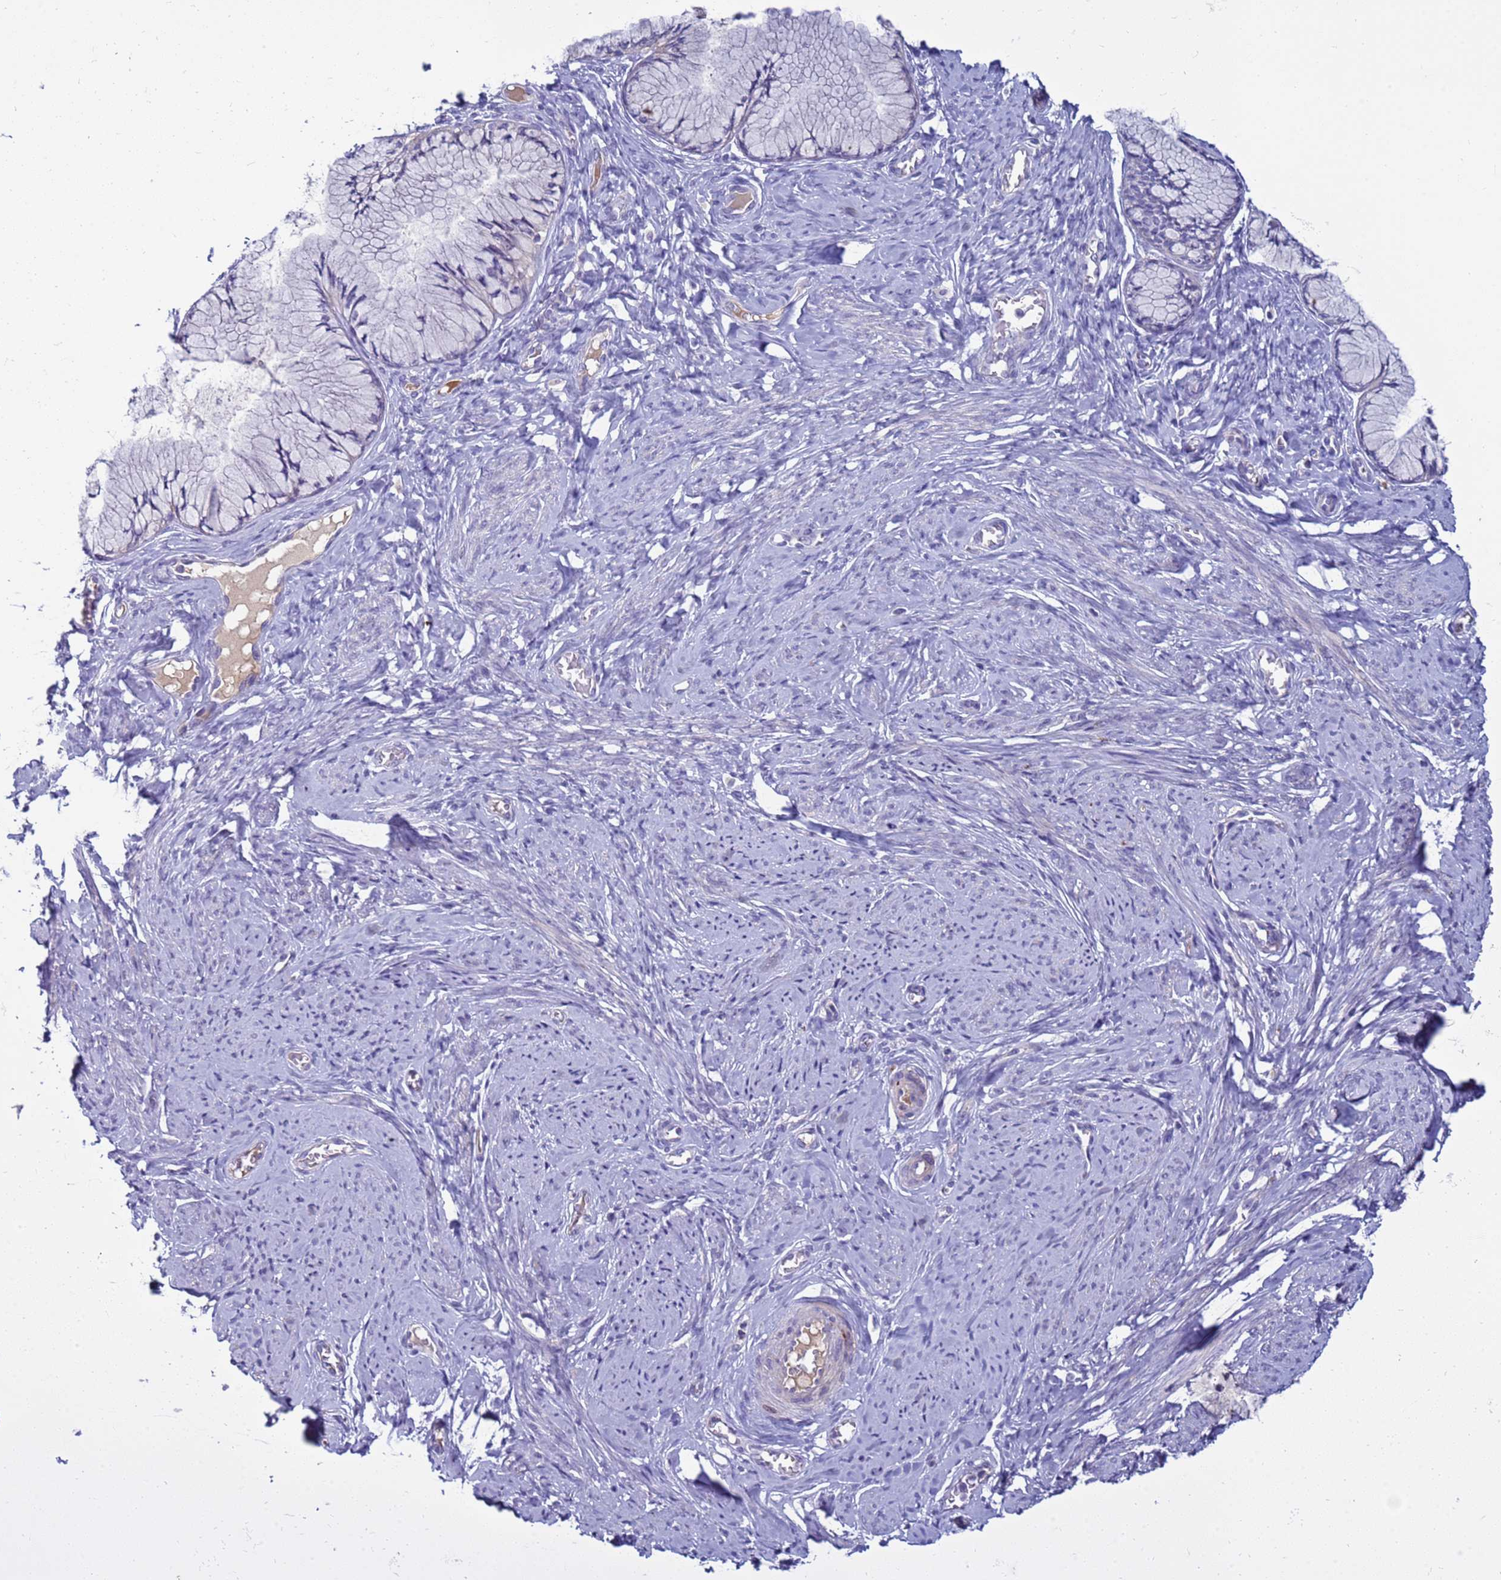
{"staining": {"intensity": "negative", "quantity": "none", "location": "none"}, "tissue": "cervix", "cell_type": "Glandular cells", "image_type": "normal", "snomed": [{"axis": "morphology", "description": "Normal tissue, NOS"}, {"axis": "topography", "description": "Cervix"}], "caption": "High power microscopy histopathology image of an IHC histopathology image of unremarkable cervix, revealing no significant expression in glandular cells. (Brightfield microscopy of DAB (3,3'-diaminobenzidine) immunohistochemistry (IHC) at high magnification).", "gene": "TRIM51G", "patient": {"sex": "female", "age": 42}}